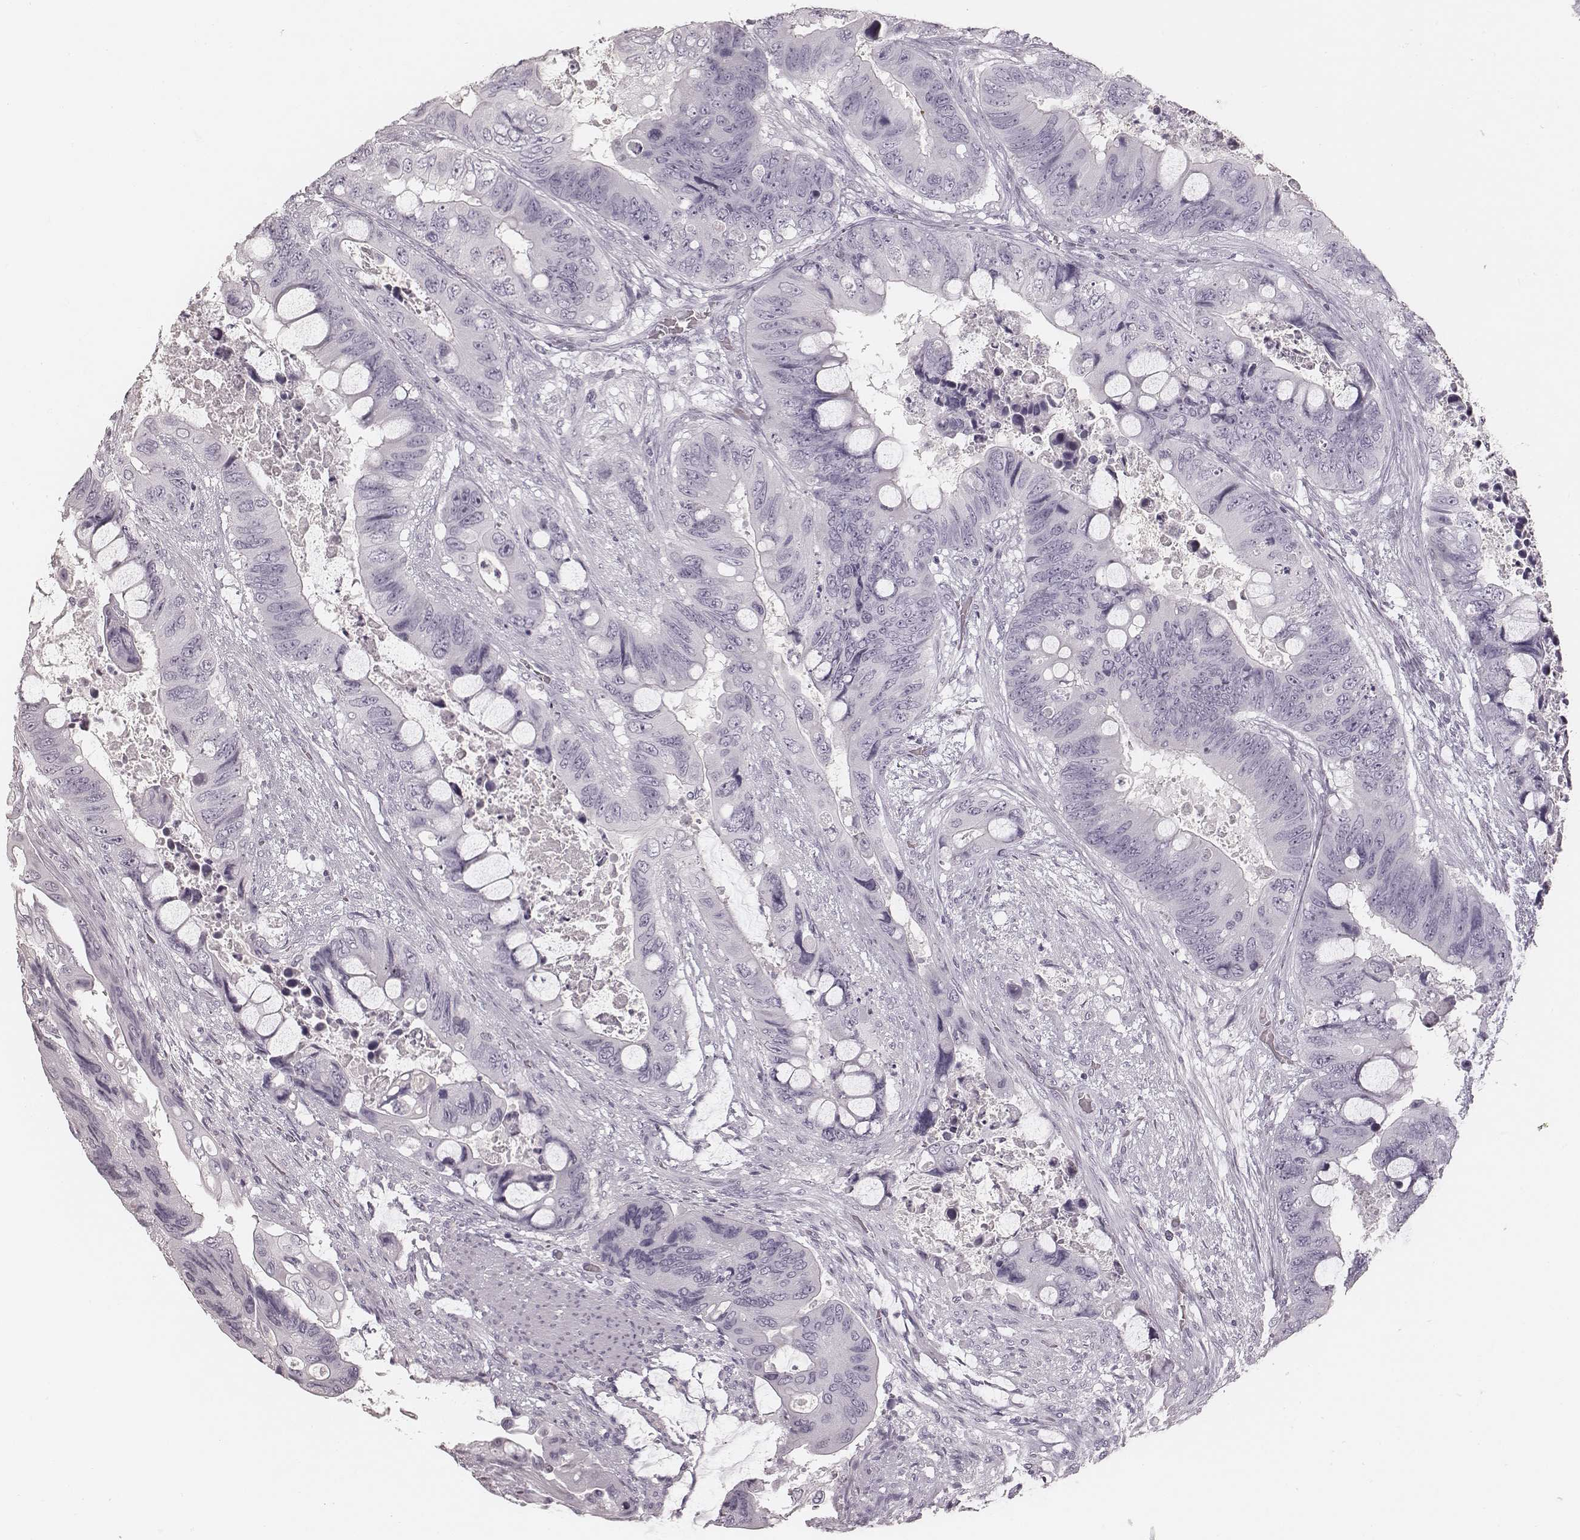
{"staining": {"intensity": "negative", "quantity": "none", "location": "none"}, "tissue": "colorectal cancer", "cell_type": "Tumor cells", "image_type": "cancer", "snomed": [{"axis": "morphology", "description": "Adenocarcinoma, NOS"}, {"axis": "topography", "description": "Rectum"}], "caption": "Immunohistochemistry (IHC) histopathology image of colorectal cancer (adenocarcinoma) stained for a protein (brown), which reveals no staining in tumor cells.", "gene": "MSX1", "patient": {"sex": "male", "age": 63}}